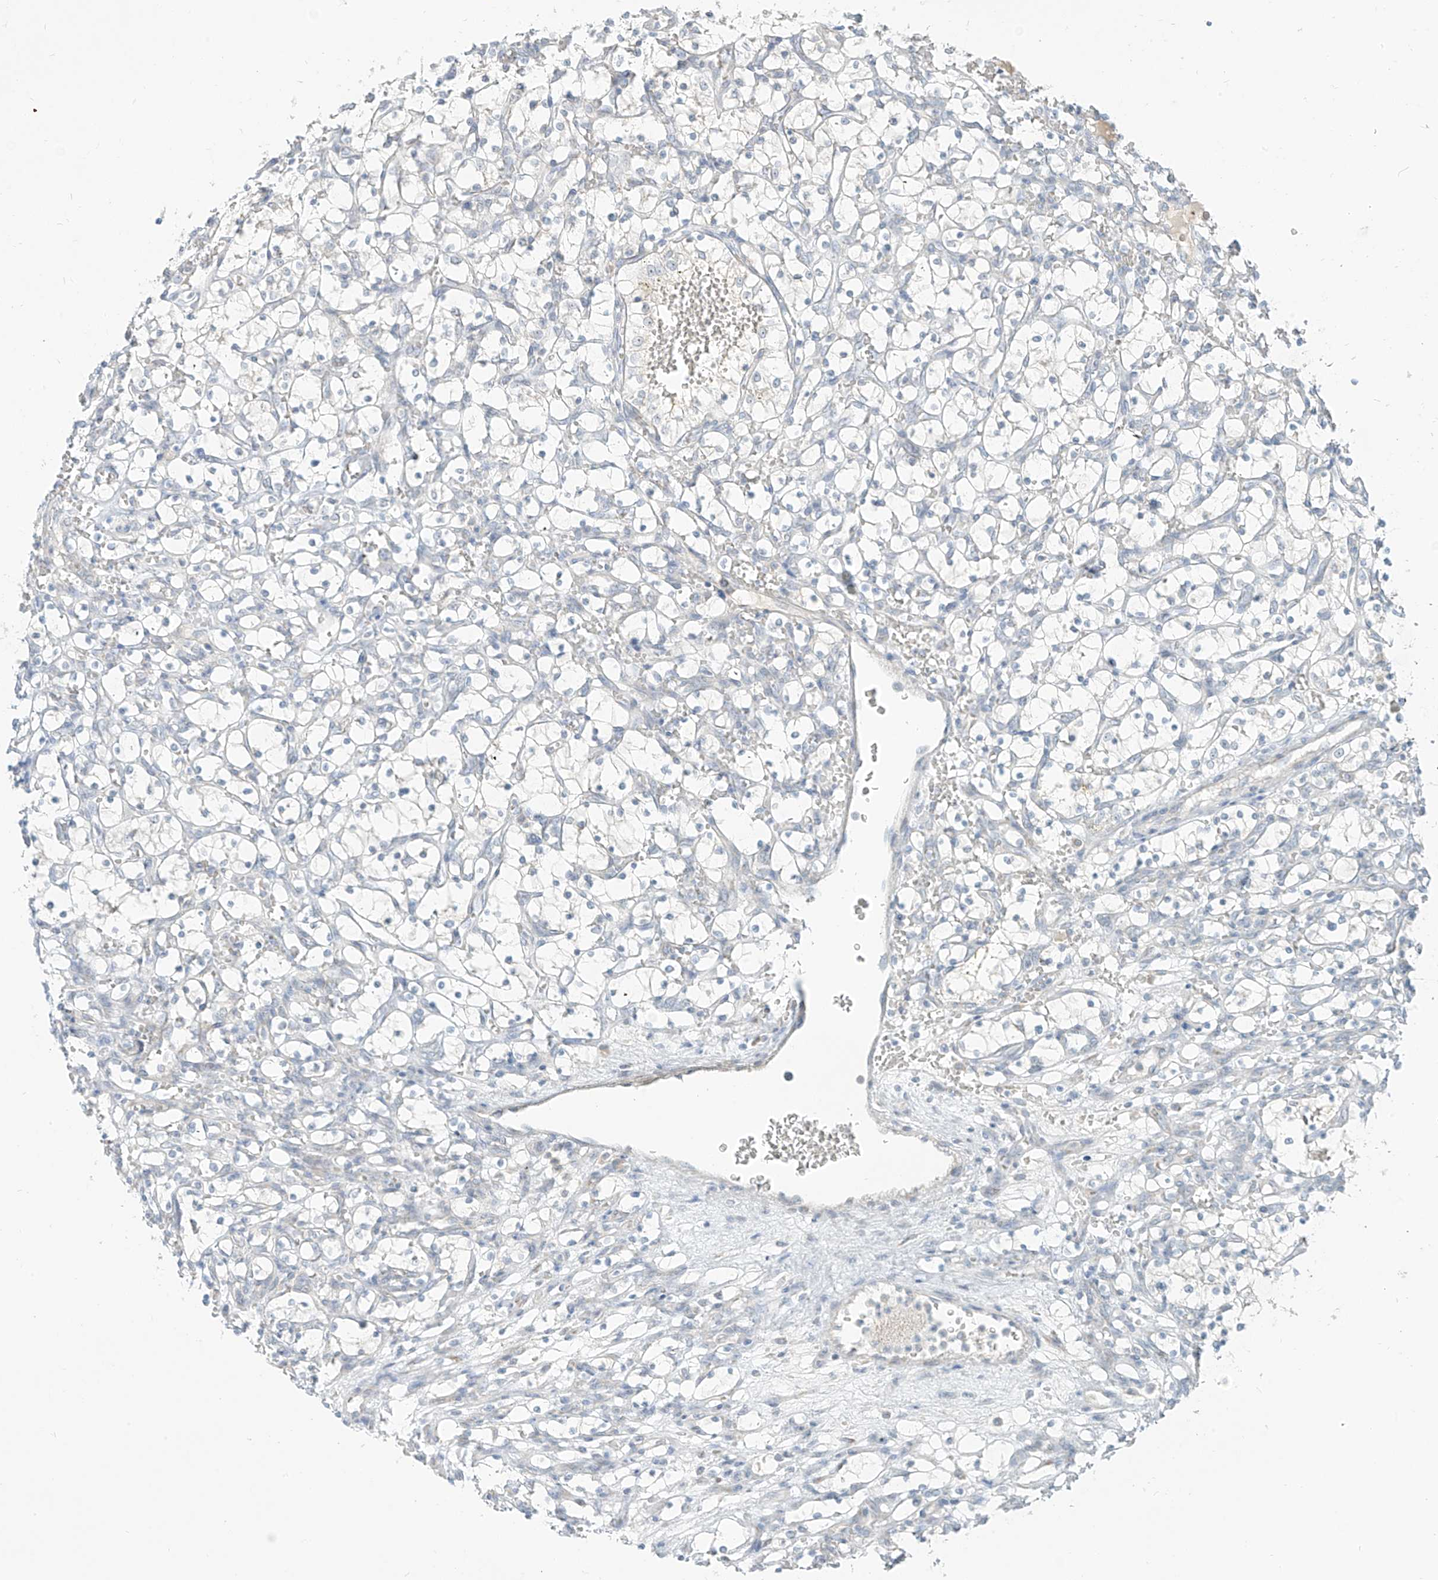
{"staining": {"intensity": "negative", "quantity": "none", "location": "none"}, "tissue": "renal cancer", "cell_type": "Tumor cells", "image_type": "cancer", "snomed": [{"axis": "morphology", "description": "Adenocarcinoma, NOS"}, {"axis": "topography", "description": "Kidney"}], "caption": "There is no significant staining in tumor cells of renal cancer (adenocarcinoma).", "gene": "C2orf42", "patient": {"sex": "female", "age": 69}}